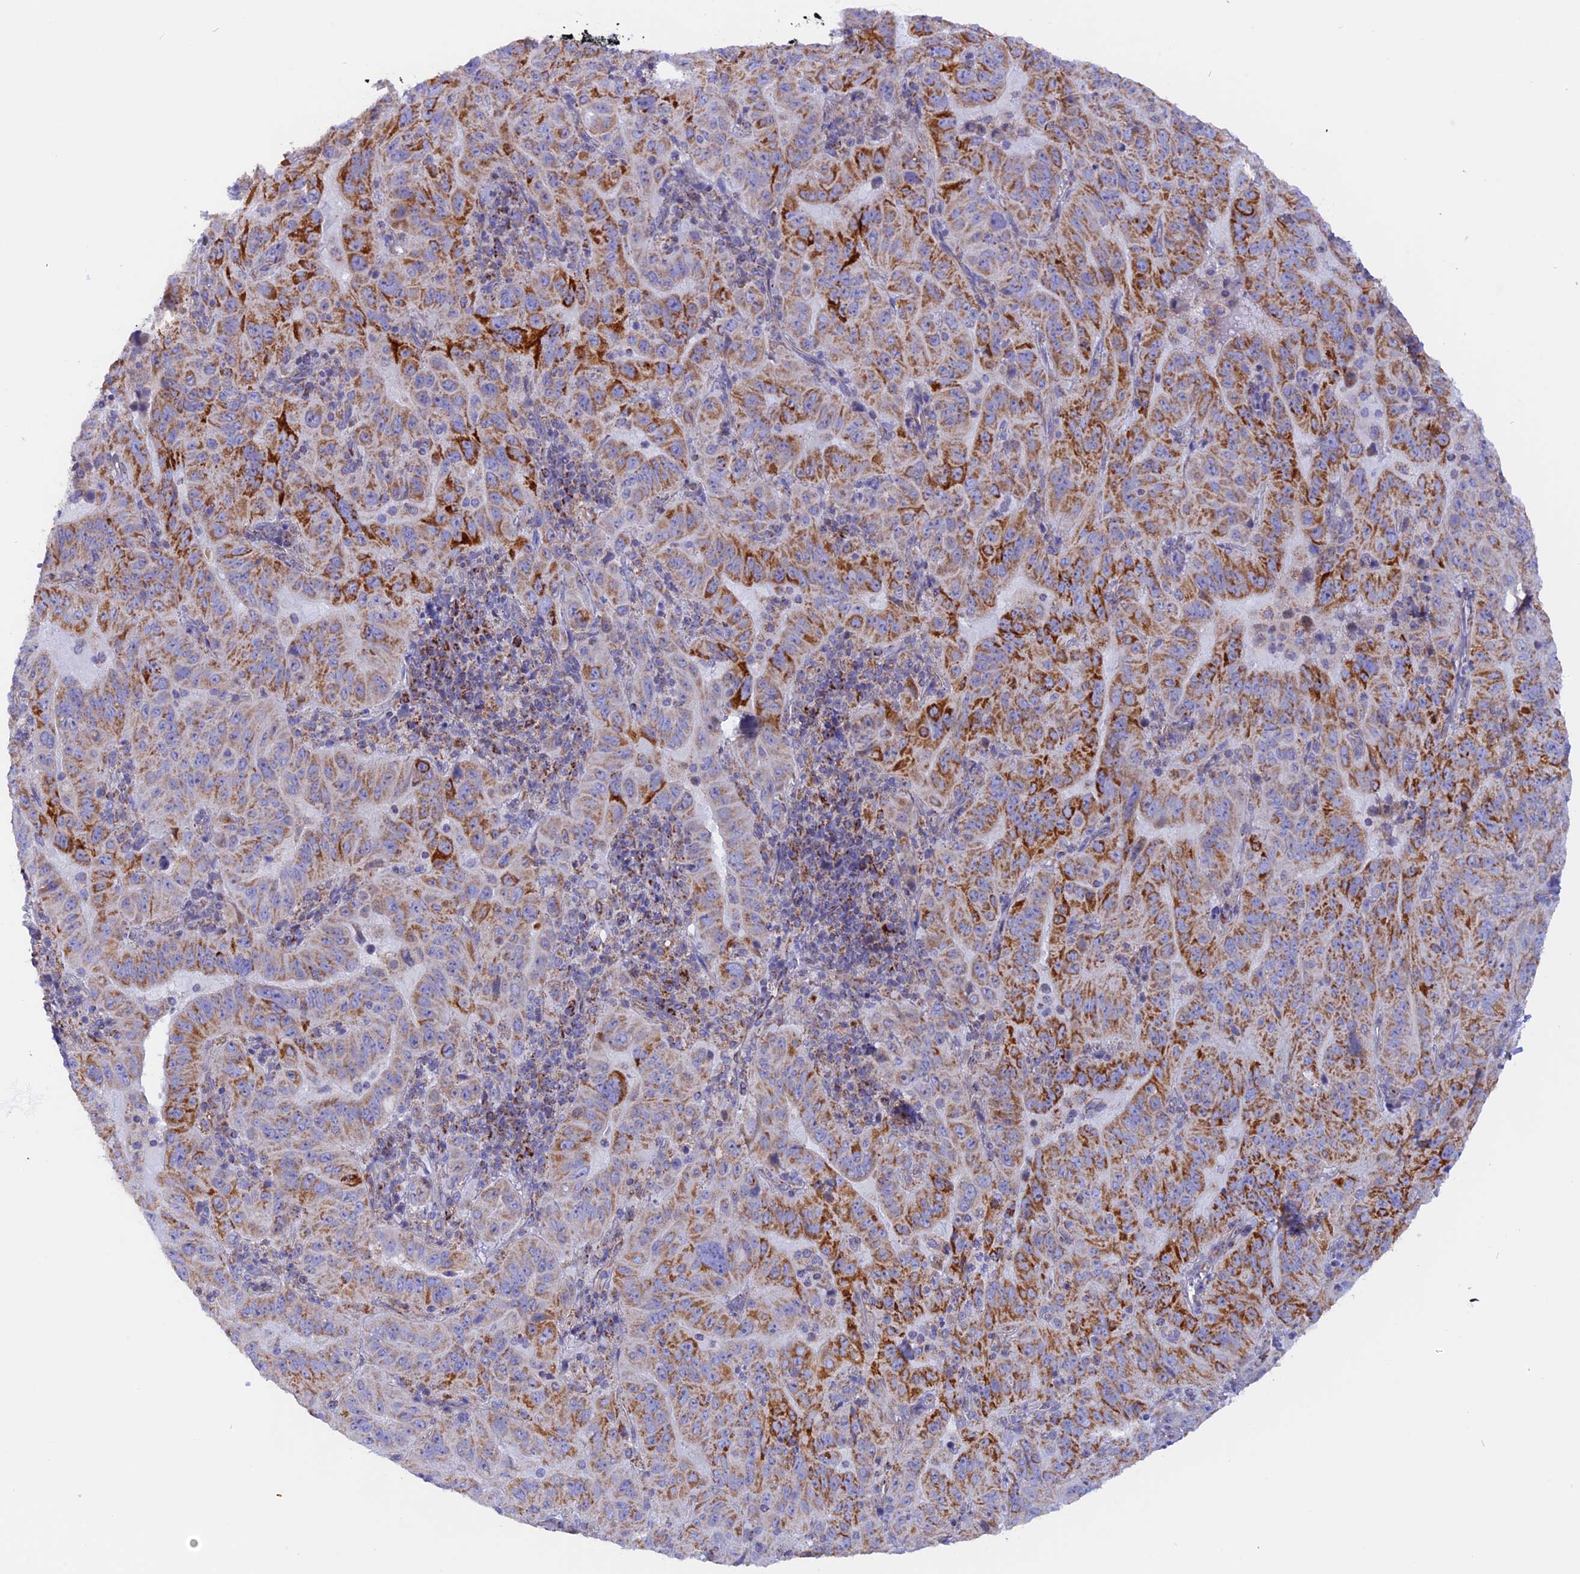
{"staining": {"intensity": "strong", "quantity": "25%-75%", "location": "cytoplasmic/membranous"}, "tissue": "pancreatic cancer", "cell_type": "Tumor cells", "image_type": "cancer", "snomed": [{"axis": "morphology", "description": "Adenocarcinoma, NOS"}, {"axis": "topography", "description": "Pancreas"}], "caption": "High-power microscopy captured an immunohistochemistry image of pancreatic adenocarcinoma, revealing strong cytoplasmic/membranous expression in approximately 25%-75% of tumor cells. (IHC, brightfield microscopy, high magnification).", "gene": "GCDH", "patient": {"sex": "male", "age": 63}}